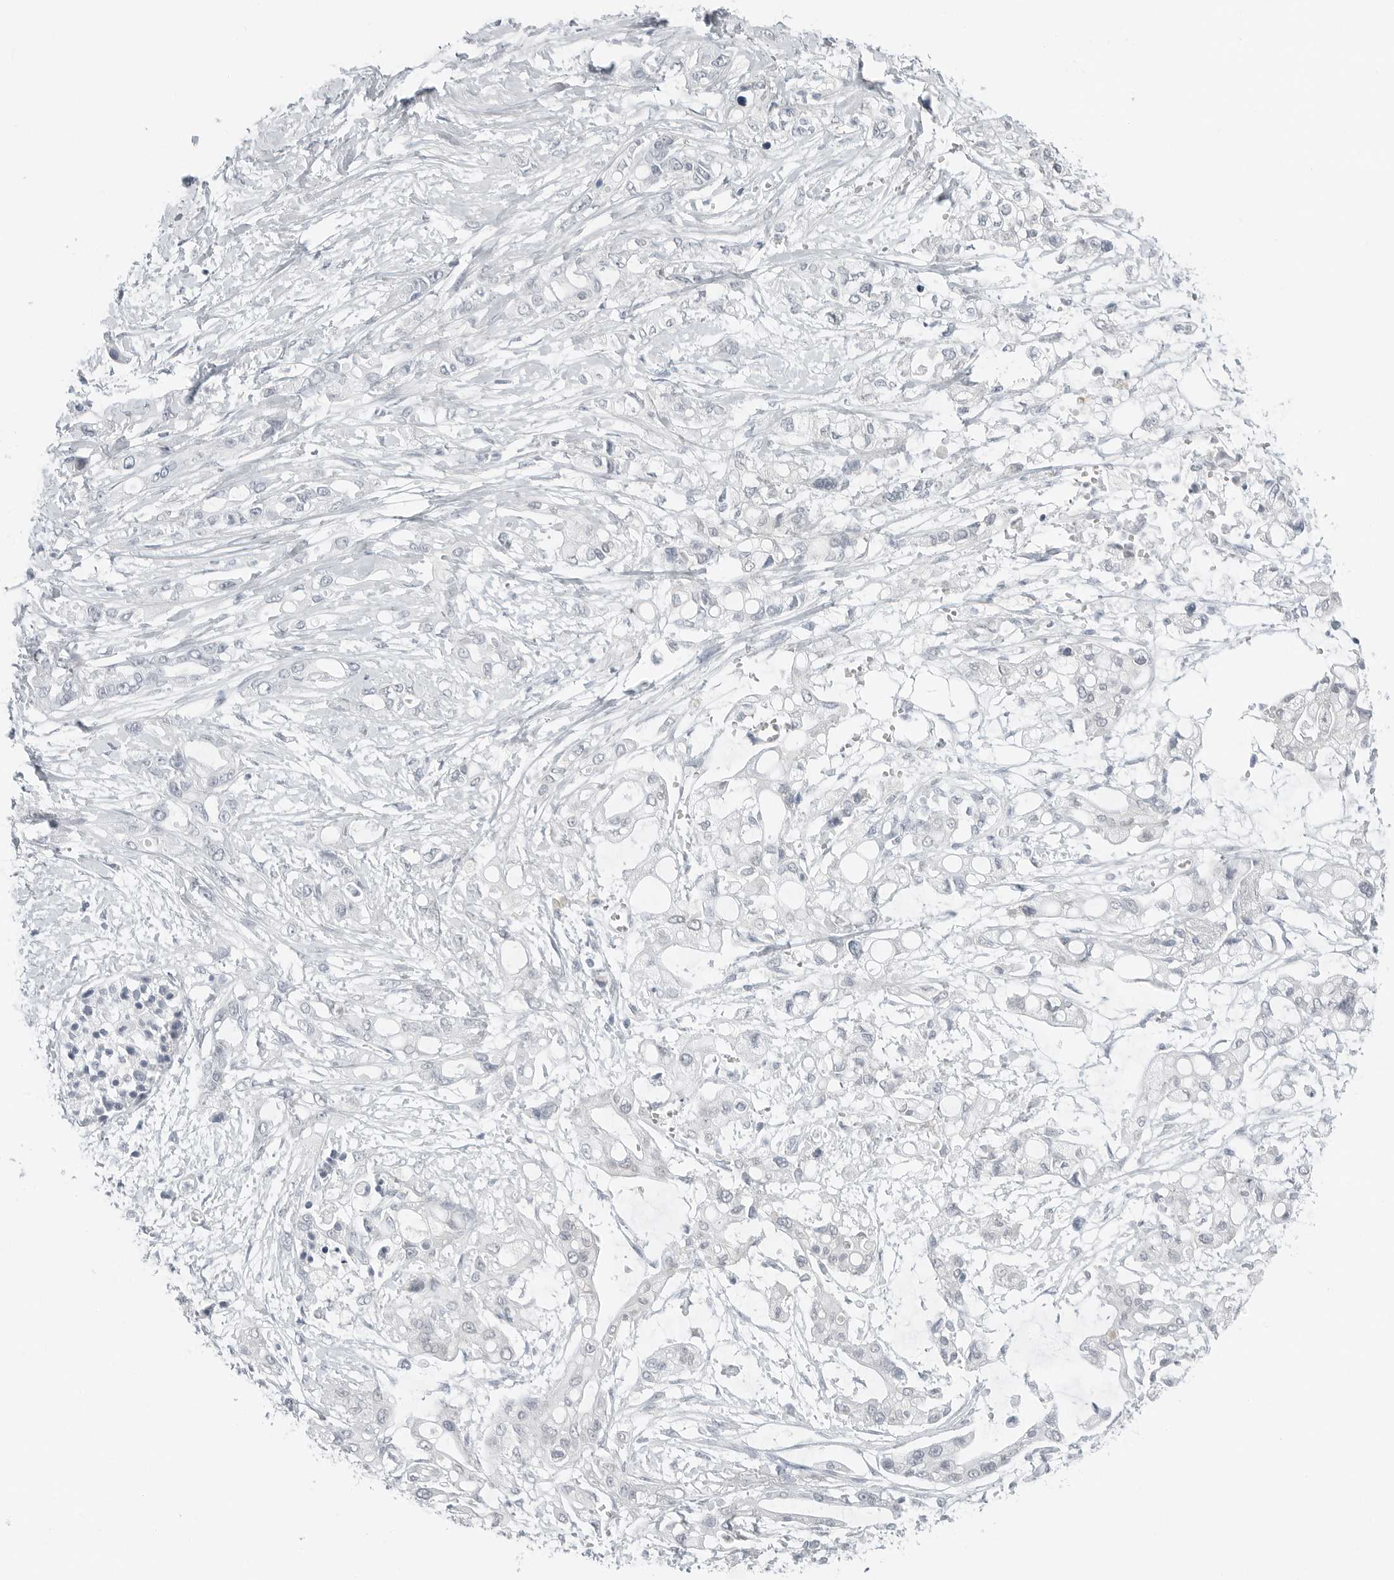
{"staining": {"intensity": "negative", "quantity": "none", "location": "none"}, "tissue": "pancreatic cancer", "cell_type": "Tumor cells", "image_type": "cancer", "snomed": [{"axis": "morphology", "description": "Adenocarcinoma, NOS"}, {"axis": "topography", "description": "Pancreas"}], "caption": "High magnification brightfield microscopy of adenocarcinoma (pancreatic) stained with DAB (brown) and counterstained with hematoxylin (blue): tumor cells show no significant expression. The staining was performed using DAB to visualize the protein expression in brown, while the nuclei were stained in blue with hematoxylin (Magnification: 20x).", "gene": "XIRP1", "patient": {"sex": "male", "age": 68}}